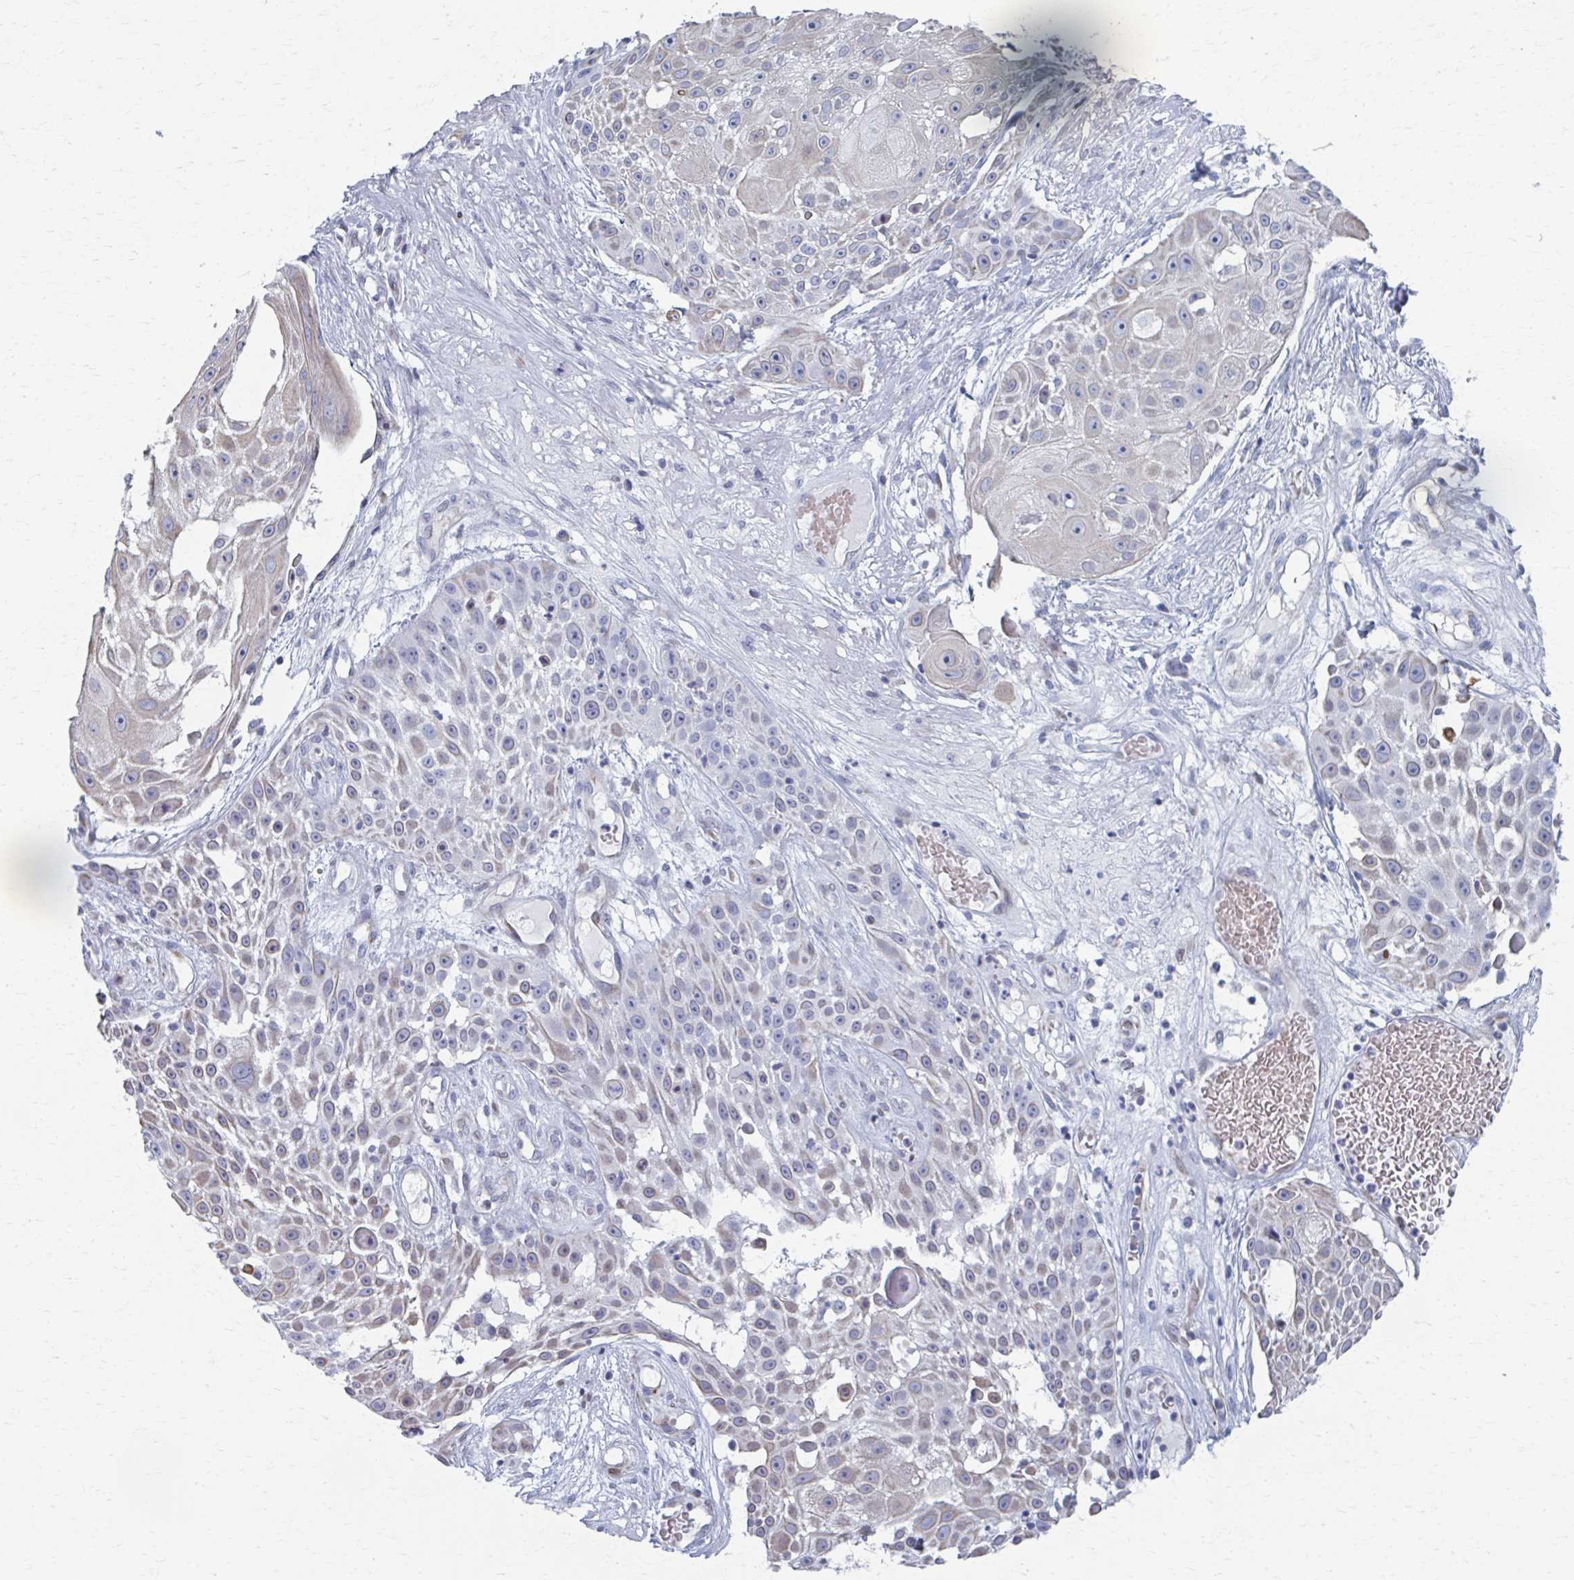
{"staining": {"intensity": "negative", "quantity": "none", "location": "none"}, "tissue": "skin cancer", "cell_type": "Tumor cells", "image_type": "cancer", "snomed": [{"axis": "morphology", "description": "Squamous cell carcinoma, NOS"}, {"axis": "topography", "description": "Skin"}], "caption": "Skin cancer was stained to show a protein in brown. There is no significant expression in tumor cells. (DAB (3,3'-diaminobenzidine) immunohistochemistry (IHC) visualized using brightfield microscopy, high magnification).", "gene": "ABHD16B", "patient": {"sex": "female", "age": 86}}